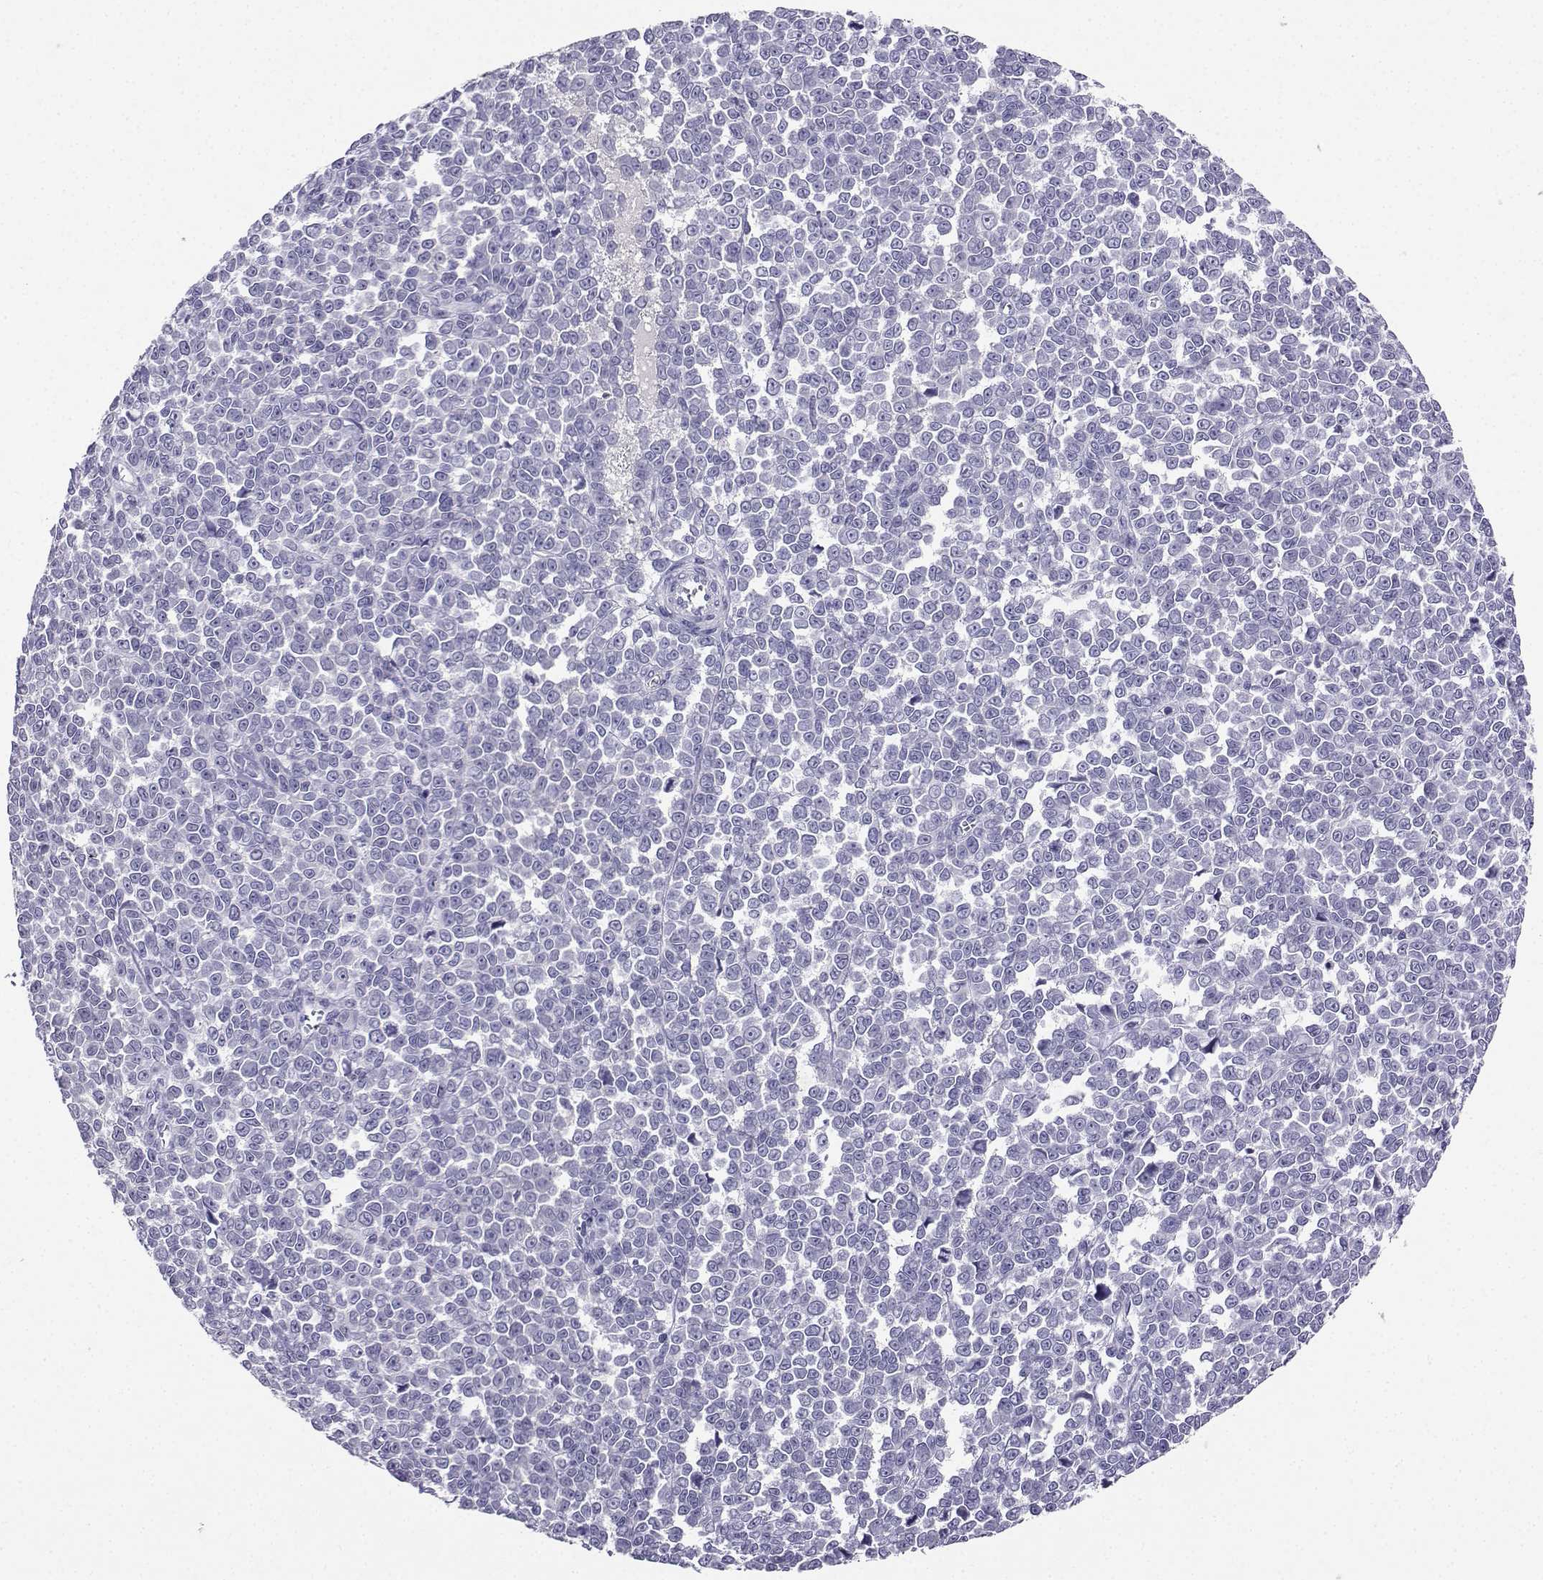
{"staining": {"intensity": "negative", "quantity": "none", "location": "none"}, "tissue": "melanoma", "cell_type": "Tumor cells", "image_type": "cancer", "snomed": [{"axis": "morphology", "description": "Malignant melanoma, NOS"}, {"axis": "topography", "description": "Skin"}], "caption": "The photomicrograph displays no staining of tumor cells in melanoma.", "gene": "GRIK4", "patient": {"sex": "female", "age": 95}}